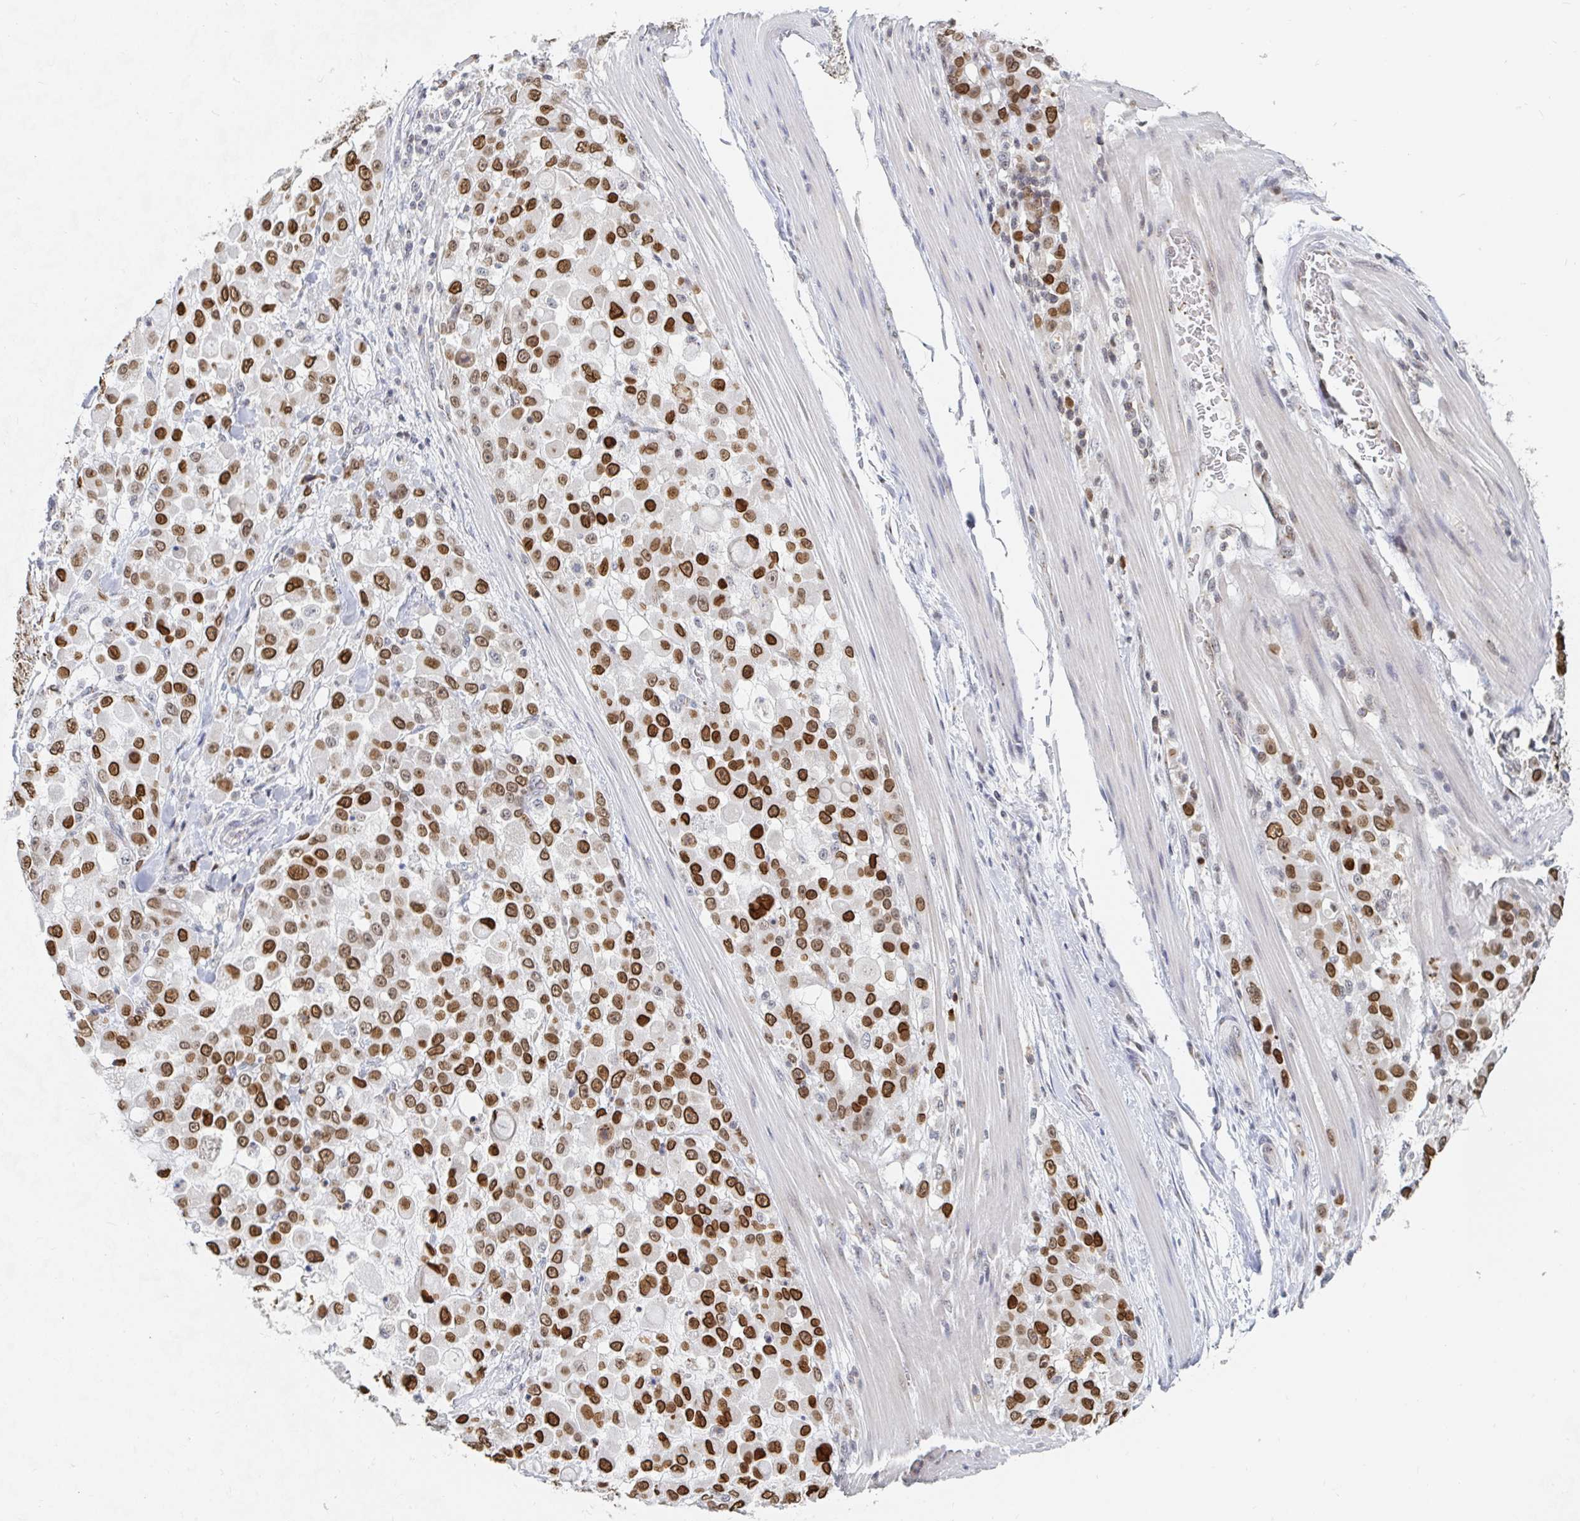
{"staining": {"intensity": "strong", "quantity": ">75%", "location": "nuclear"}, "tissue": "stomach cancer", "cell_type": "Tumor cells", "image_type": "cancer", "snomed": [{"axis": "morphology", "description": "Adenocarcinoma, NOS"}, {"axis": "topography", "description": "Stomach"}], "caption": "Immunohistochemistry (DAB (3,3'-diaminobenzidine)) staining of stomach cancer reveals strong nuclear protein staining in about >75% of tumor cells.", "gene": "CHD2", "patient": {"sex": "female", "age": 76}}